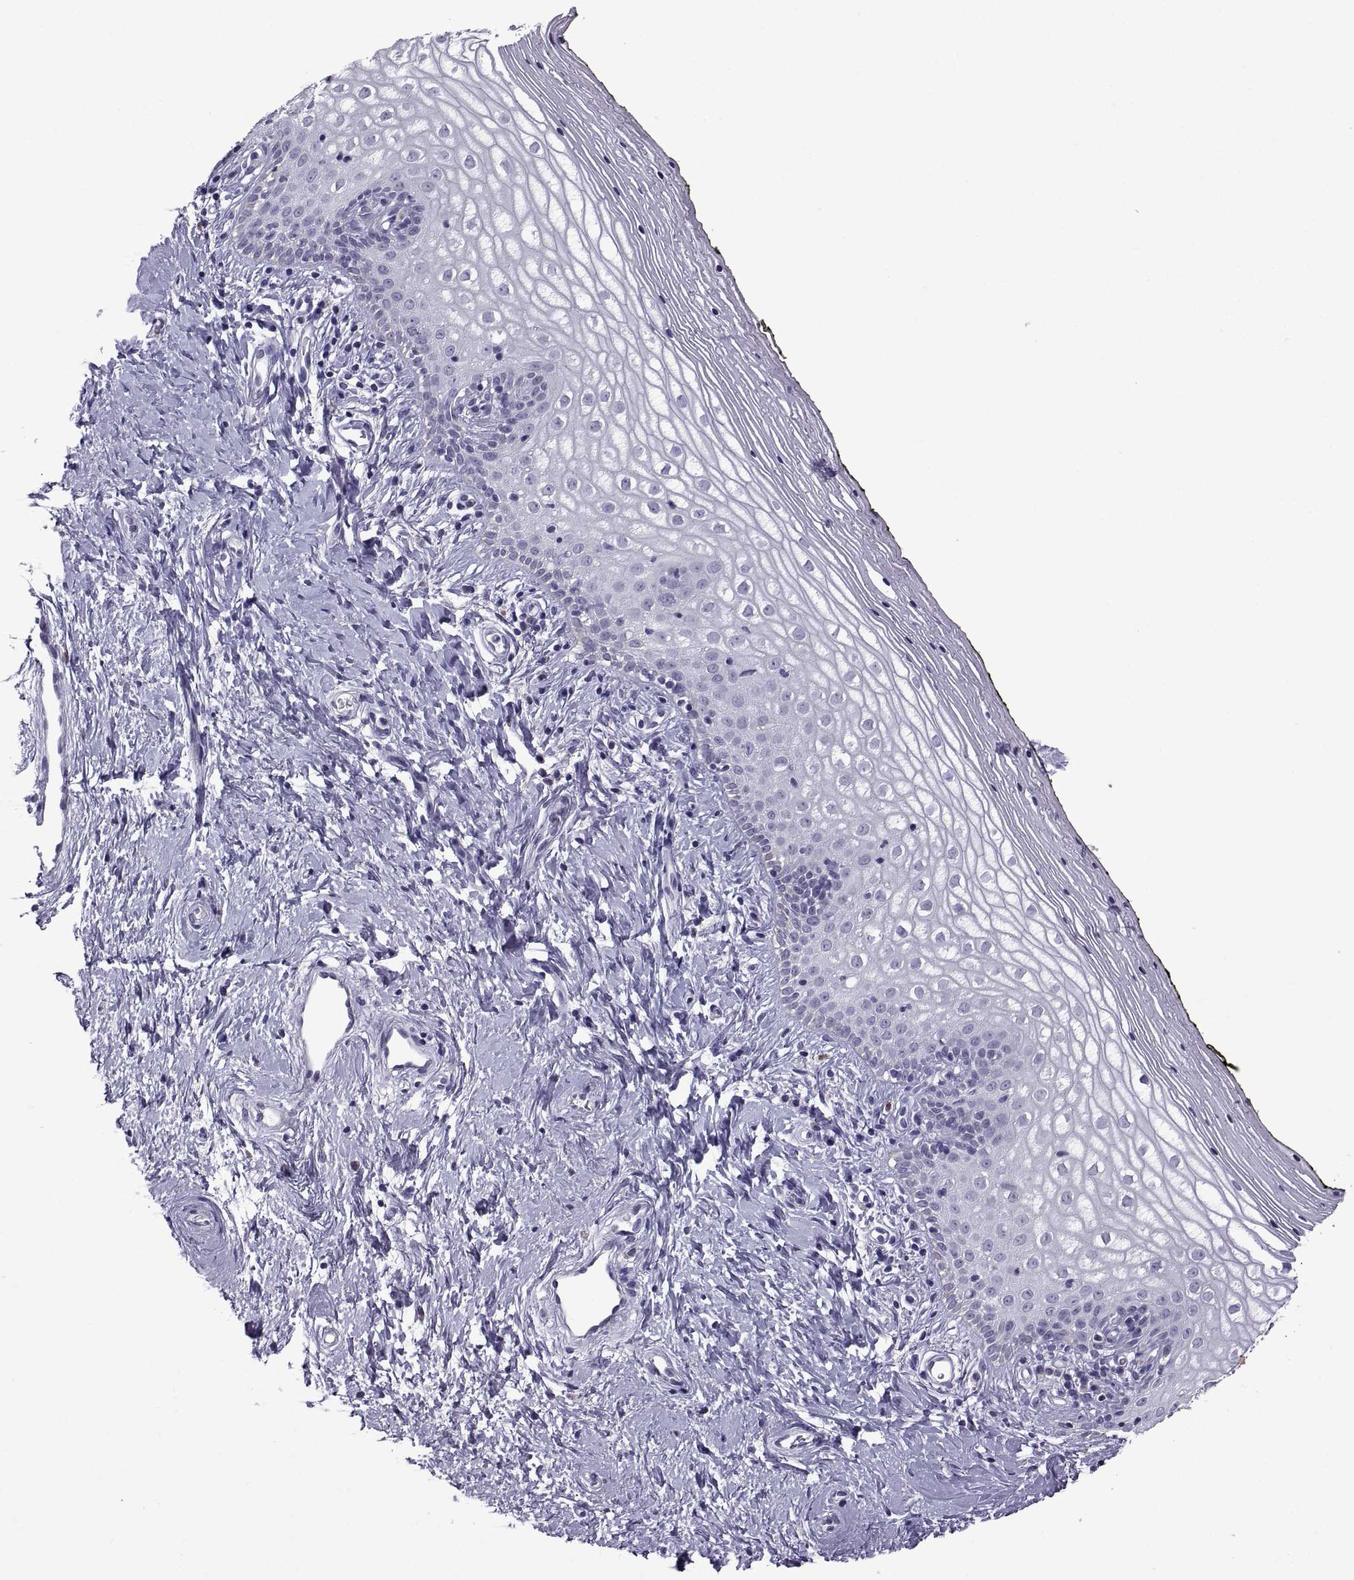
{"staining": {"intensity": "negative", "quantity": "none", "location": "none"}, "tissue": "vagina", "cell_type": "Squamous epithelial cells", "image_type": "normal", "snomed": [{"axis": "morphology", "description": "Normal tissue, NOS"}, {"axis": "topography", "description": "Vagina"}], "caption": "High magnification brightfield microscopy of unremarkable vagina stained with DAB (brown) and counterstained with hematoxylin (blue): squamous epithelial cells show no significant expression. (DAB (3,3'-diaminobenzidine) immunohistochemistry visualized using brightfield microscopy, high magnification).", "gene": "MAGEB18", "patient": {"sex": "female", "age": 47}}